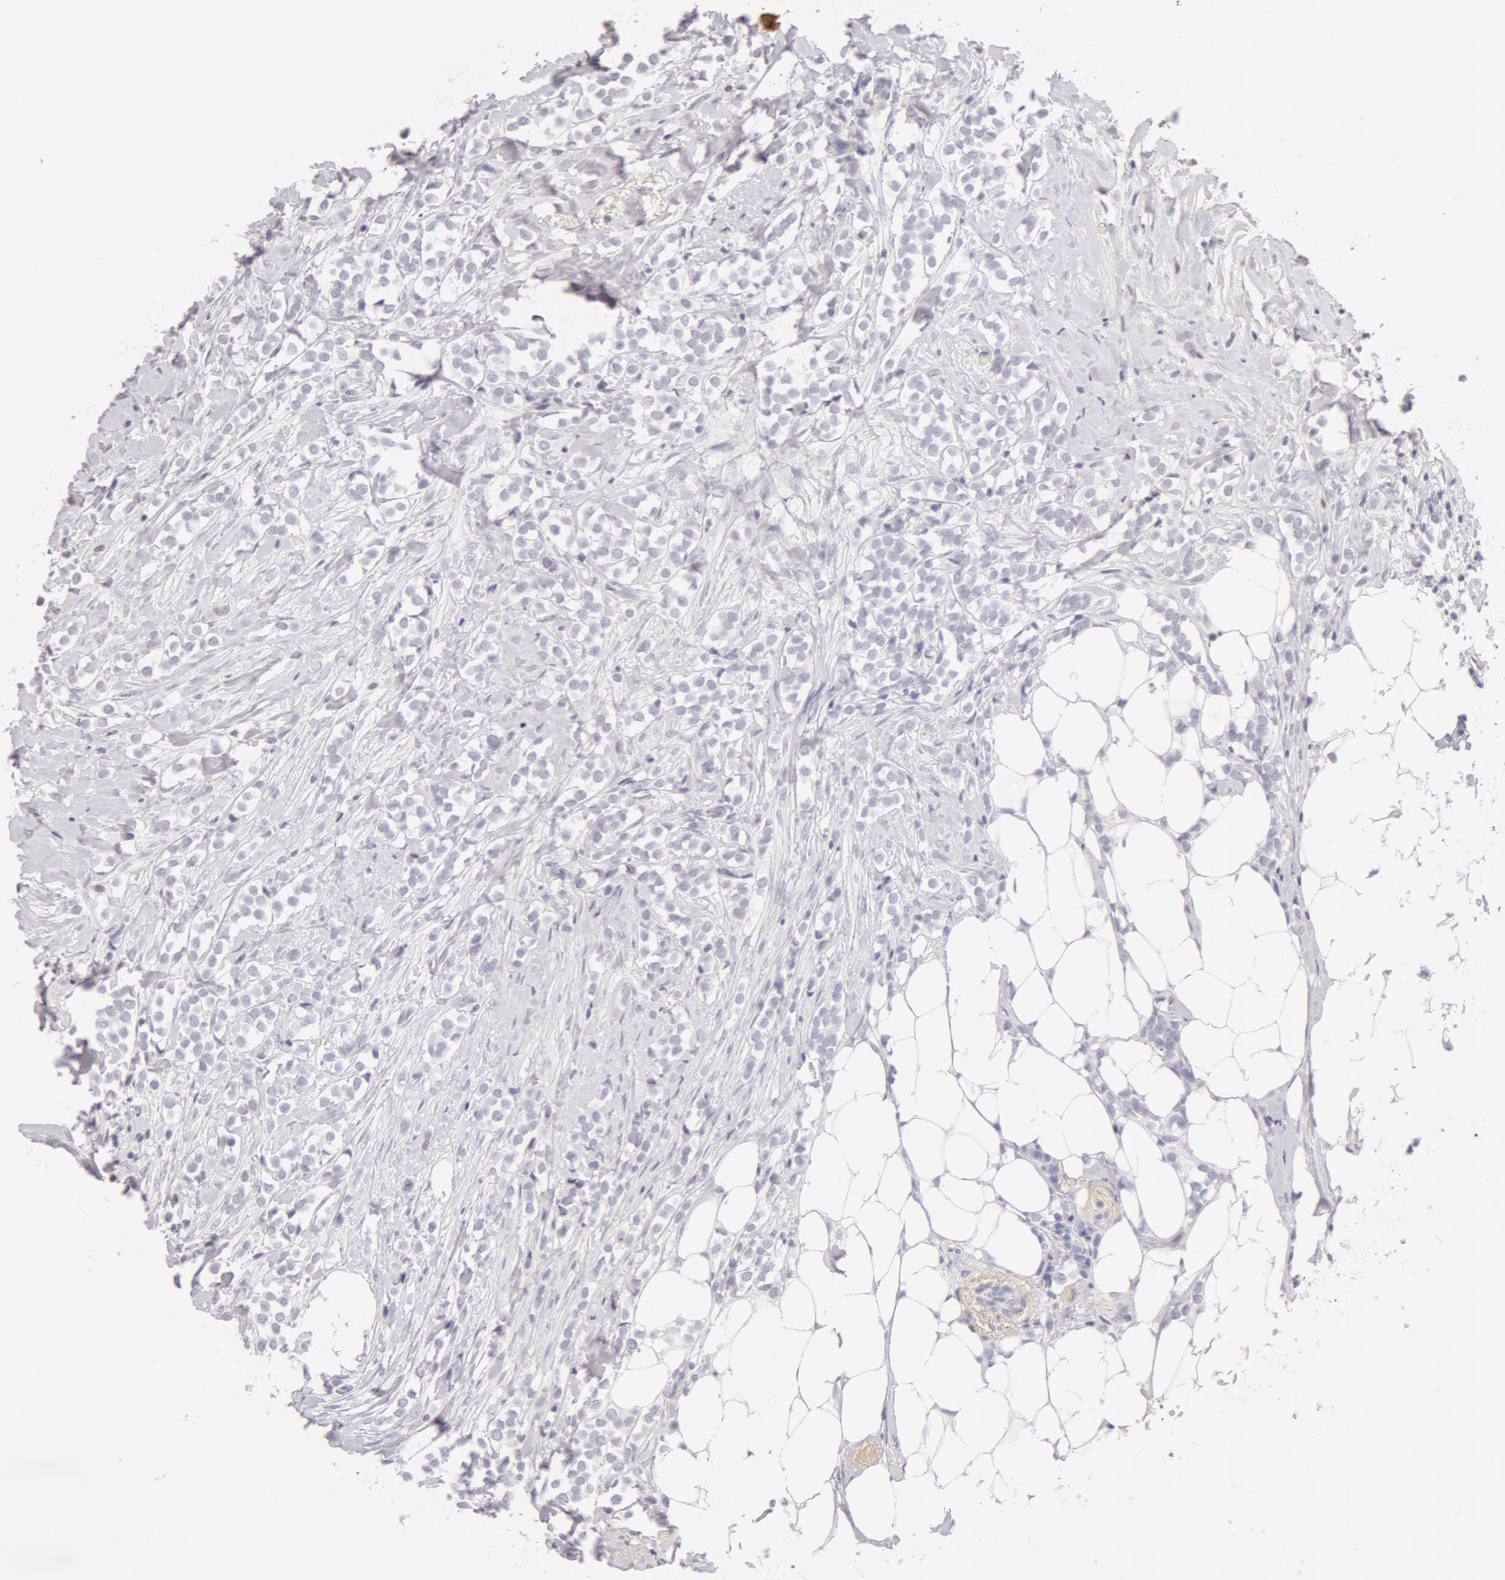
{"staining": {"intensity": "negative", "quantity": "none", "location": "none"}, "tissue": "breast cancer", "cell_type": "Tumor cells", "image_type": "cancer", "snomed": [{"axis": "morphology", "description": "Lobular carcinoma"}, {"axis": "topography", "description": "Breast"}], "caption": "IHC histopathology image of breast lobular carcinoma stained for a protein (brown), which shows no positivity in tumor cells. The staining was performed using DAB to visualize the protein expression in brown, while the nuclei were stained in blue with hematoxylin (Magnification: 20x).", "gene": "AHSG", "patient": {"sex": "female", "age": 56}}